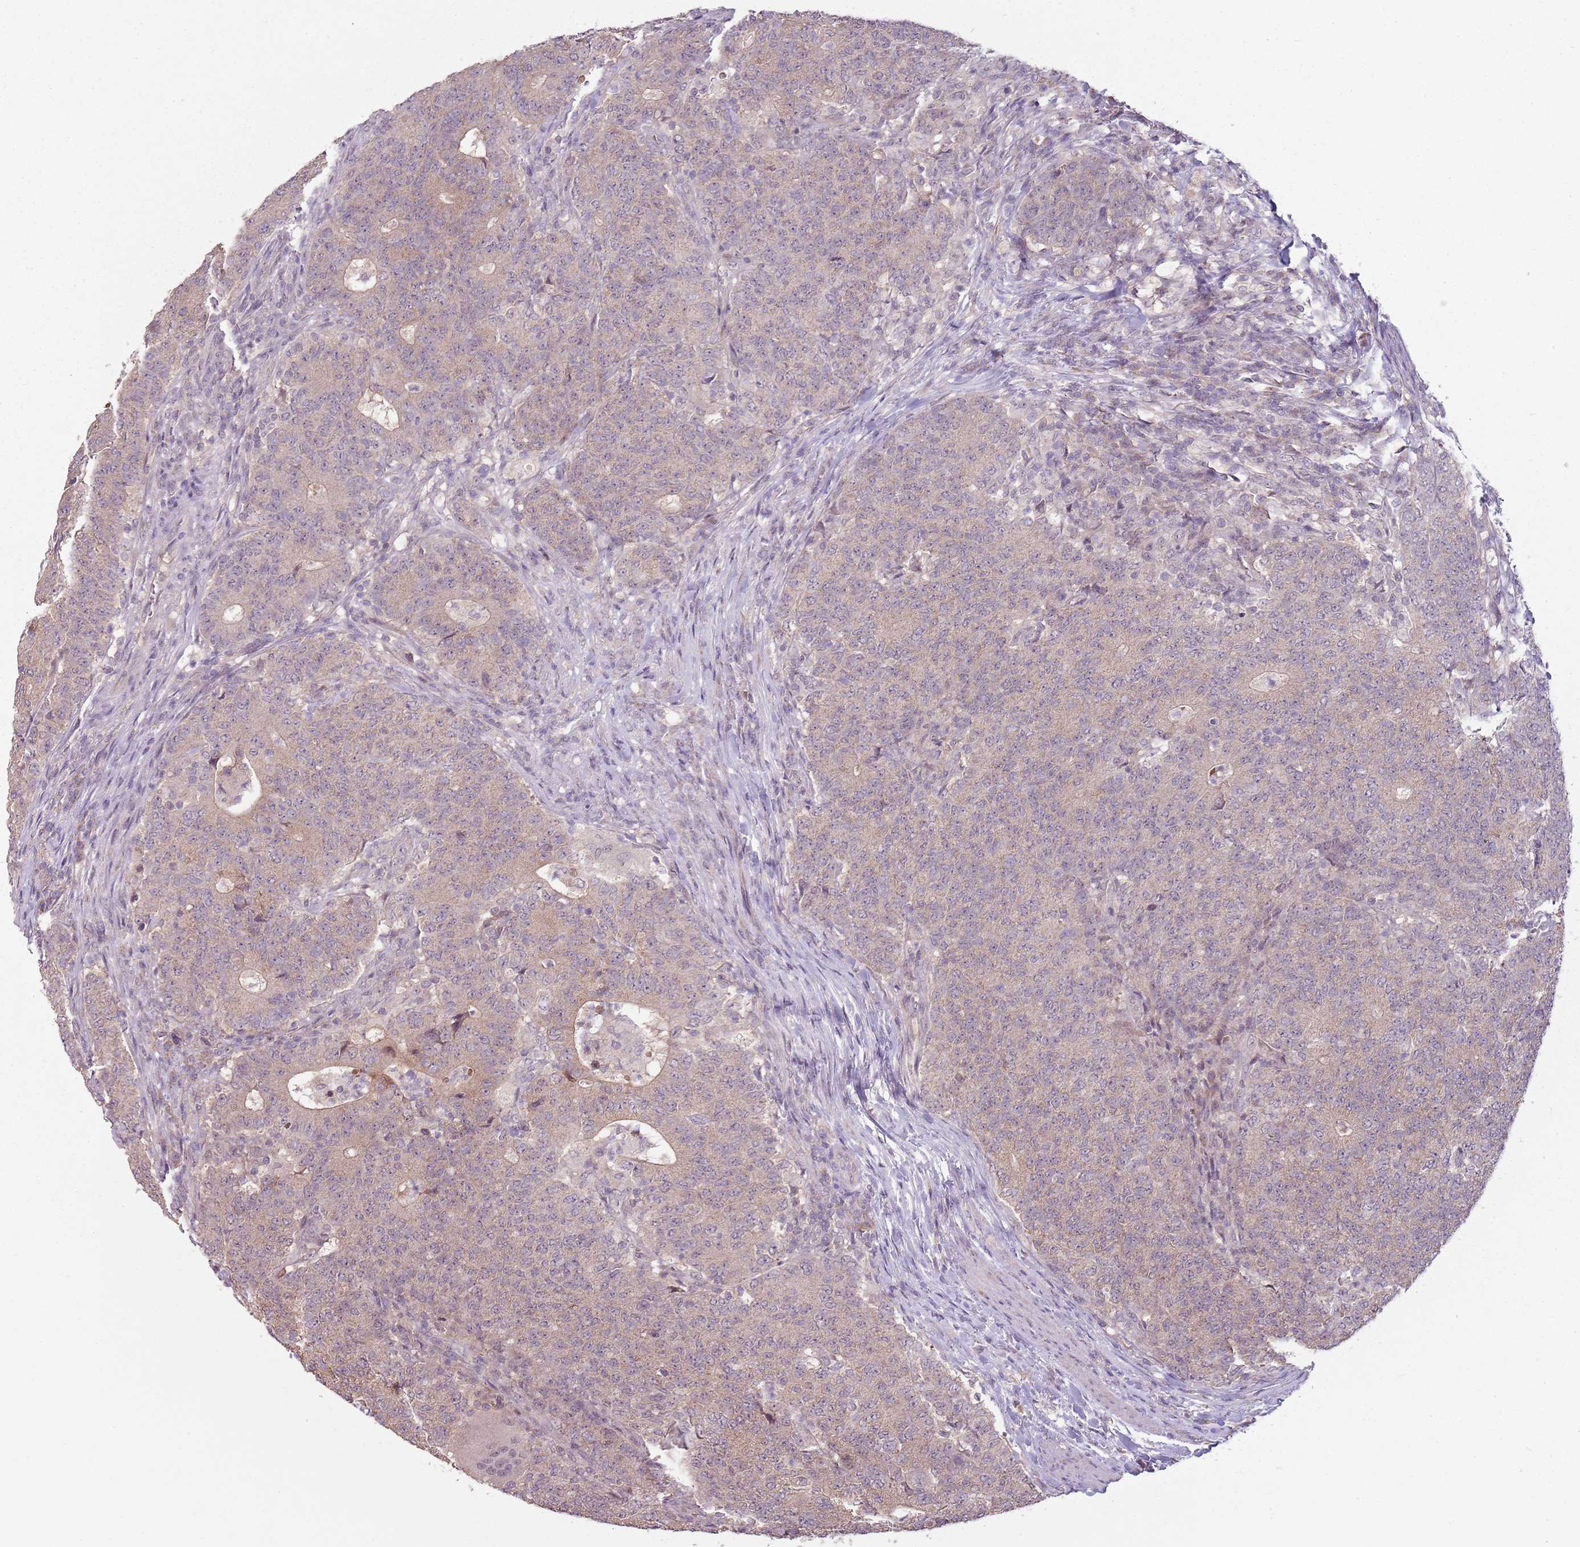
{"staining": {"intensity": "weak", "quantity": "25%-75%", "location": "cytoplasmic/membranous"}, "tissue": "colorectal cancer", "cell_type": "Tumor cells", "image_type": "cancer", "snomed": [{"axis": "morphology", "description": "Adenocarcinoma, NOS"}, {"axis": "topography", "description": "Colon"}], "caption": "This is a photomicrograph of immunohistochemistry staining of colorectal cancer, which shows weak positivity in the cytoplasmic/membranous of tumor cells.", "gene": "TEKT4", "patient": {"sex": "female", "age": 75}}